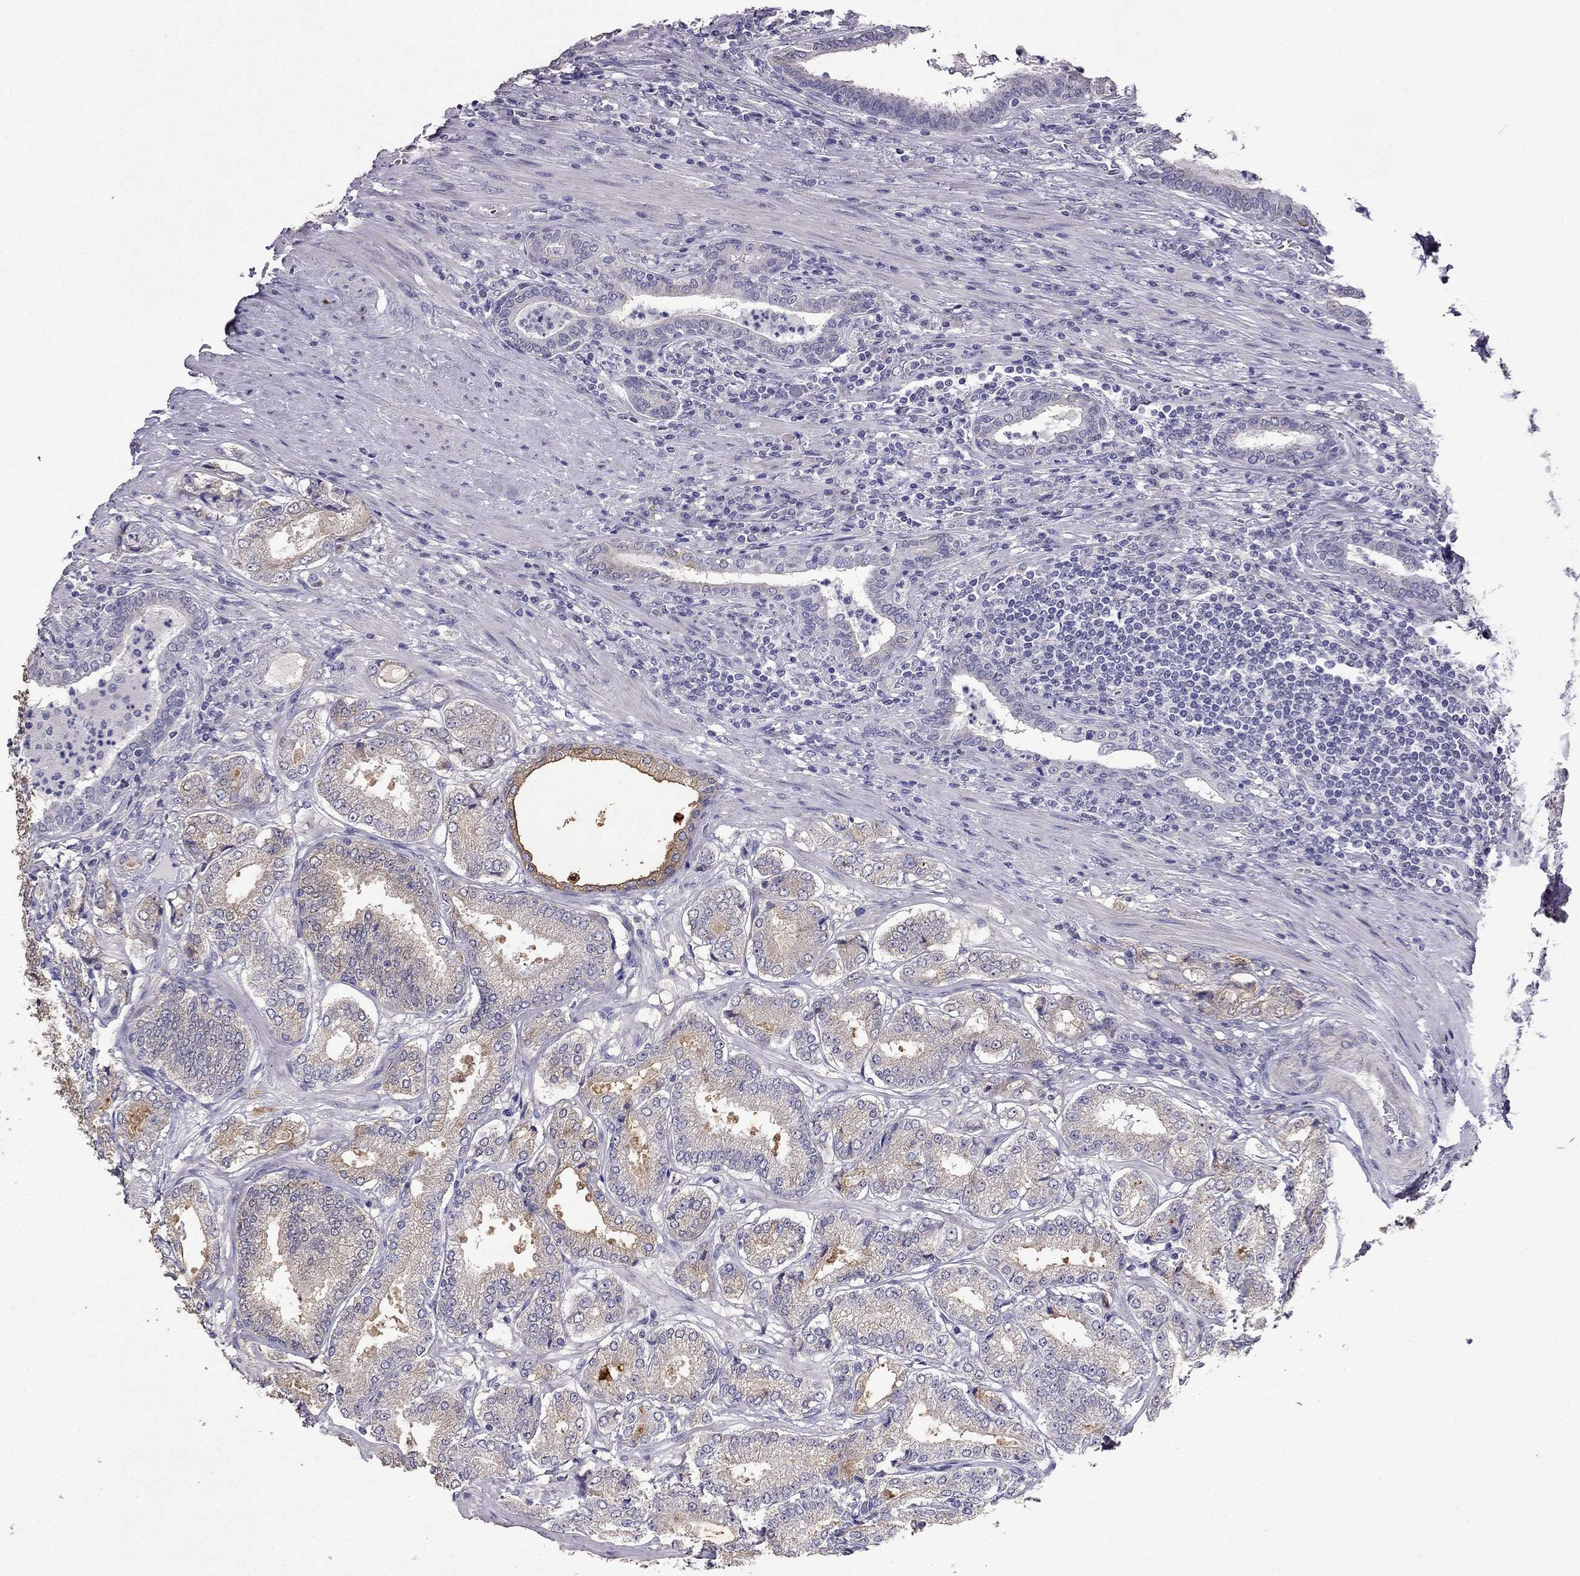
{"staining": {"intensity": "weak", "quantity": "<25%", "location": "cytoplasmic/membranous"}, "tissue": "prostate cancer", "cell_type": "Tumor cells", "image_type": "cancer", "snomed": [{"axis": "morphology", "description": "Adenocarcinoma, NOS"}, {"axis": "topography", "description": "Prostate"}], "caption": "Tumor cells show no significant protein expression in adenocarcinoma (prostate).", "gene": "AK5", "patient": {"sex": "male", "age": 65}}